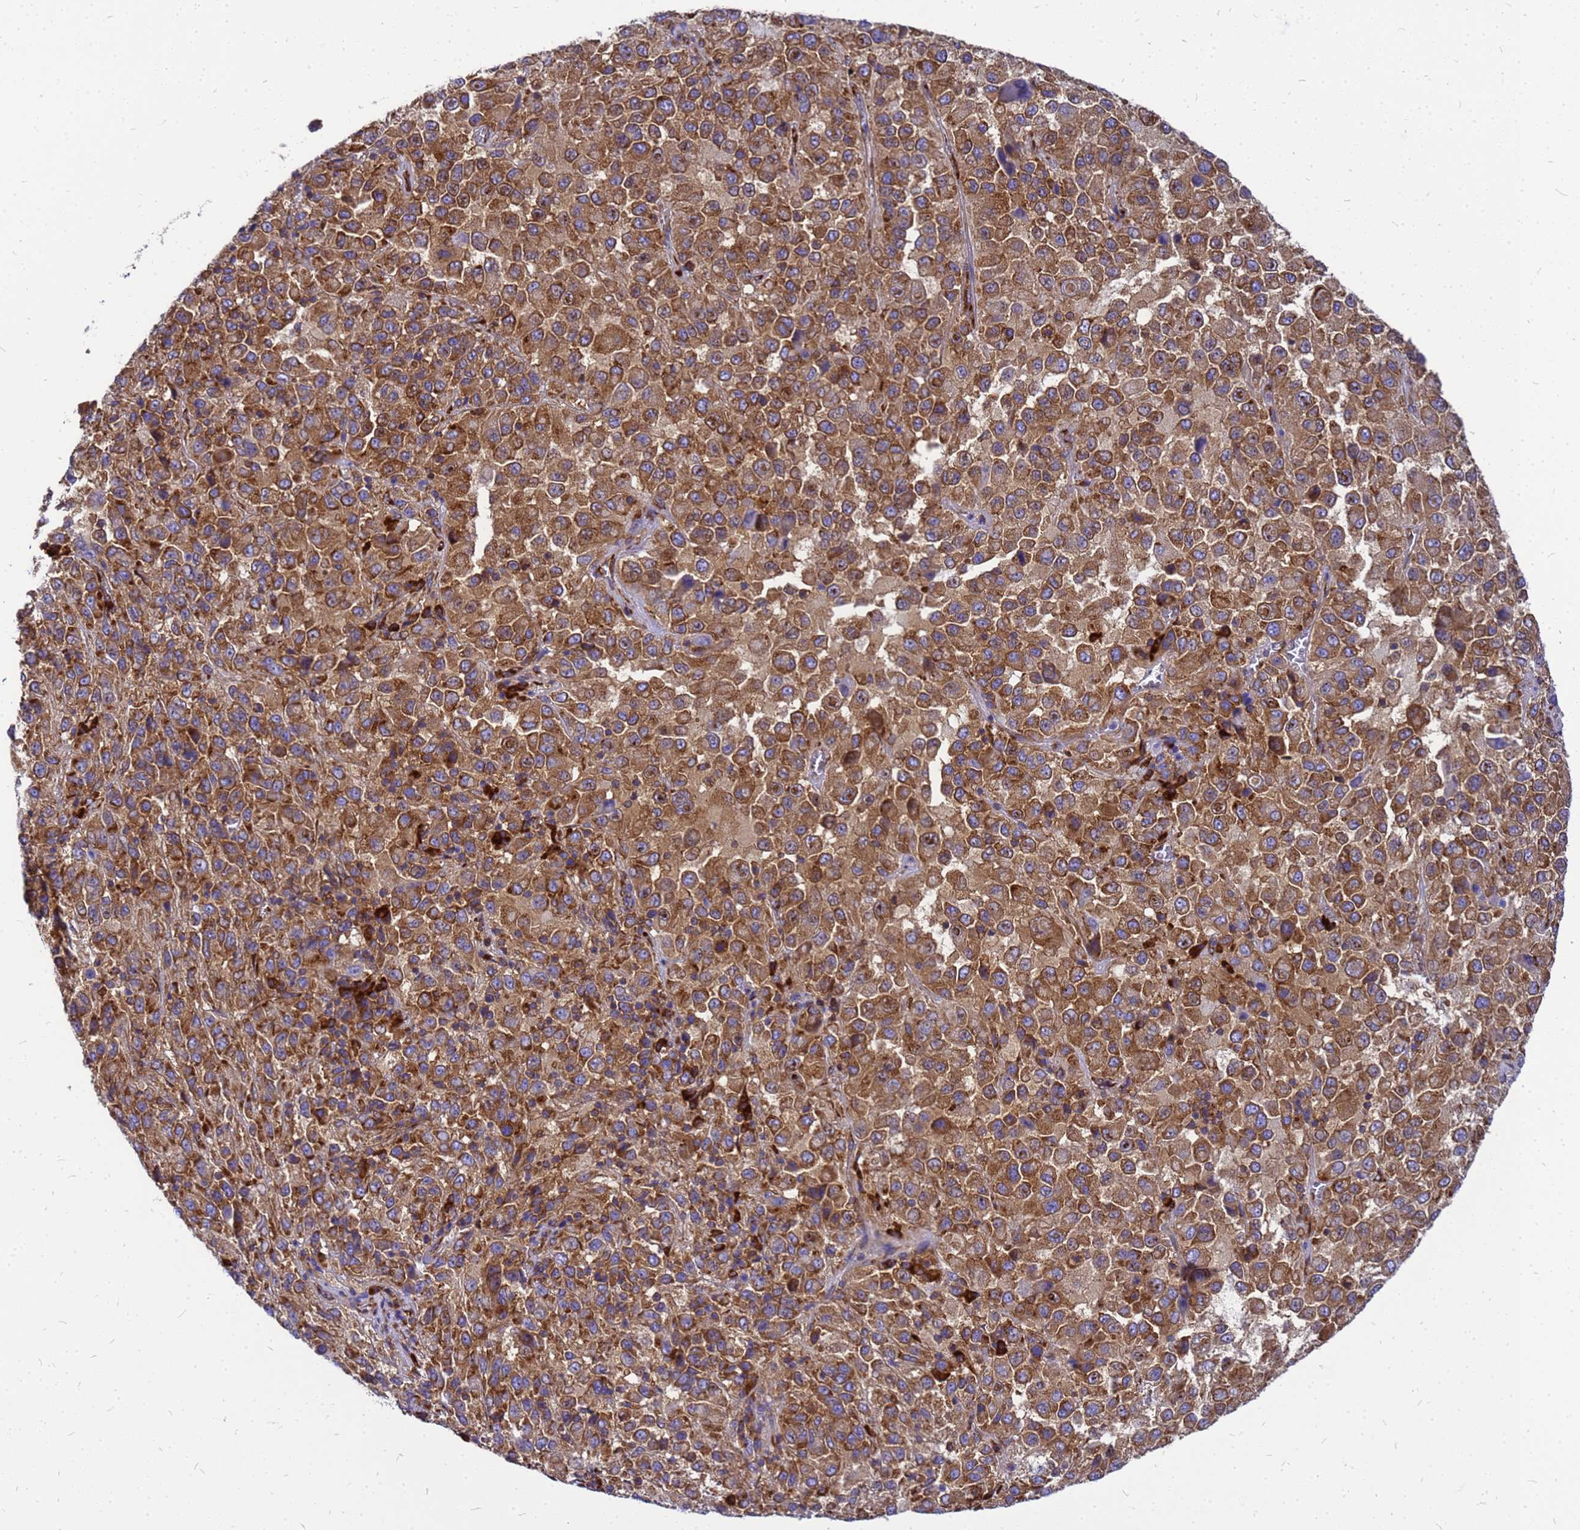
{"staining": {"intensity": "moderate", "quantity": ">75%", "location": "cytoplasmic/membranous"}, "tissue": "melanoma", "cell_type": "Tumor cells", "image_type": "cancer", "snomed": [{"axis": "morphology", "description": "Malignant melanoma, Metastatic site"}, {"axis": "topography", "description": "Lung"}], "caption": "Tumor cells exhibit moderate cytoplasmic/membranous expression in approximately >75% of cells in melanoma. The protein of interest is stained brown, and the nuclei are stained in blue (DAB (3,3'-diaminobenzidine) IHC with brightfield microscopy, high magnification).", "gene": "EEF1D", "patient": {"sex": "male", "age": 64}}